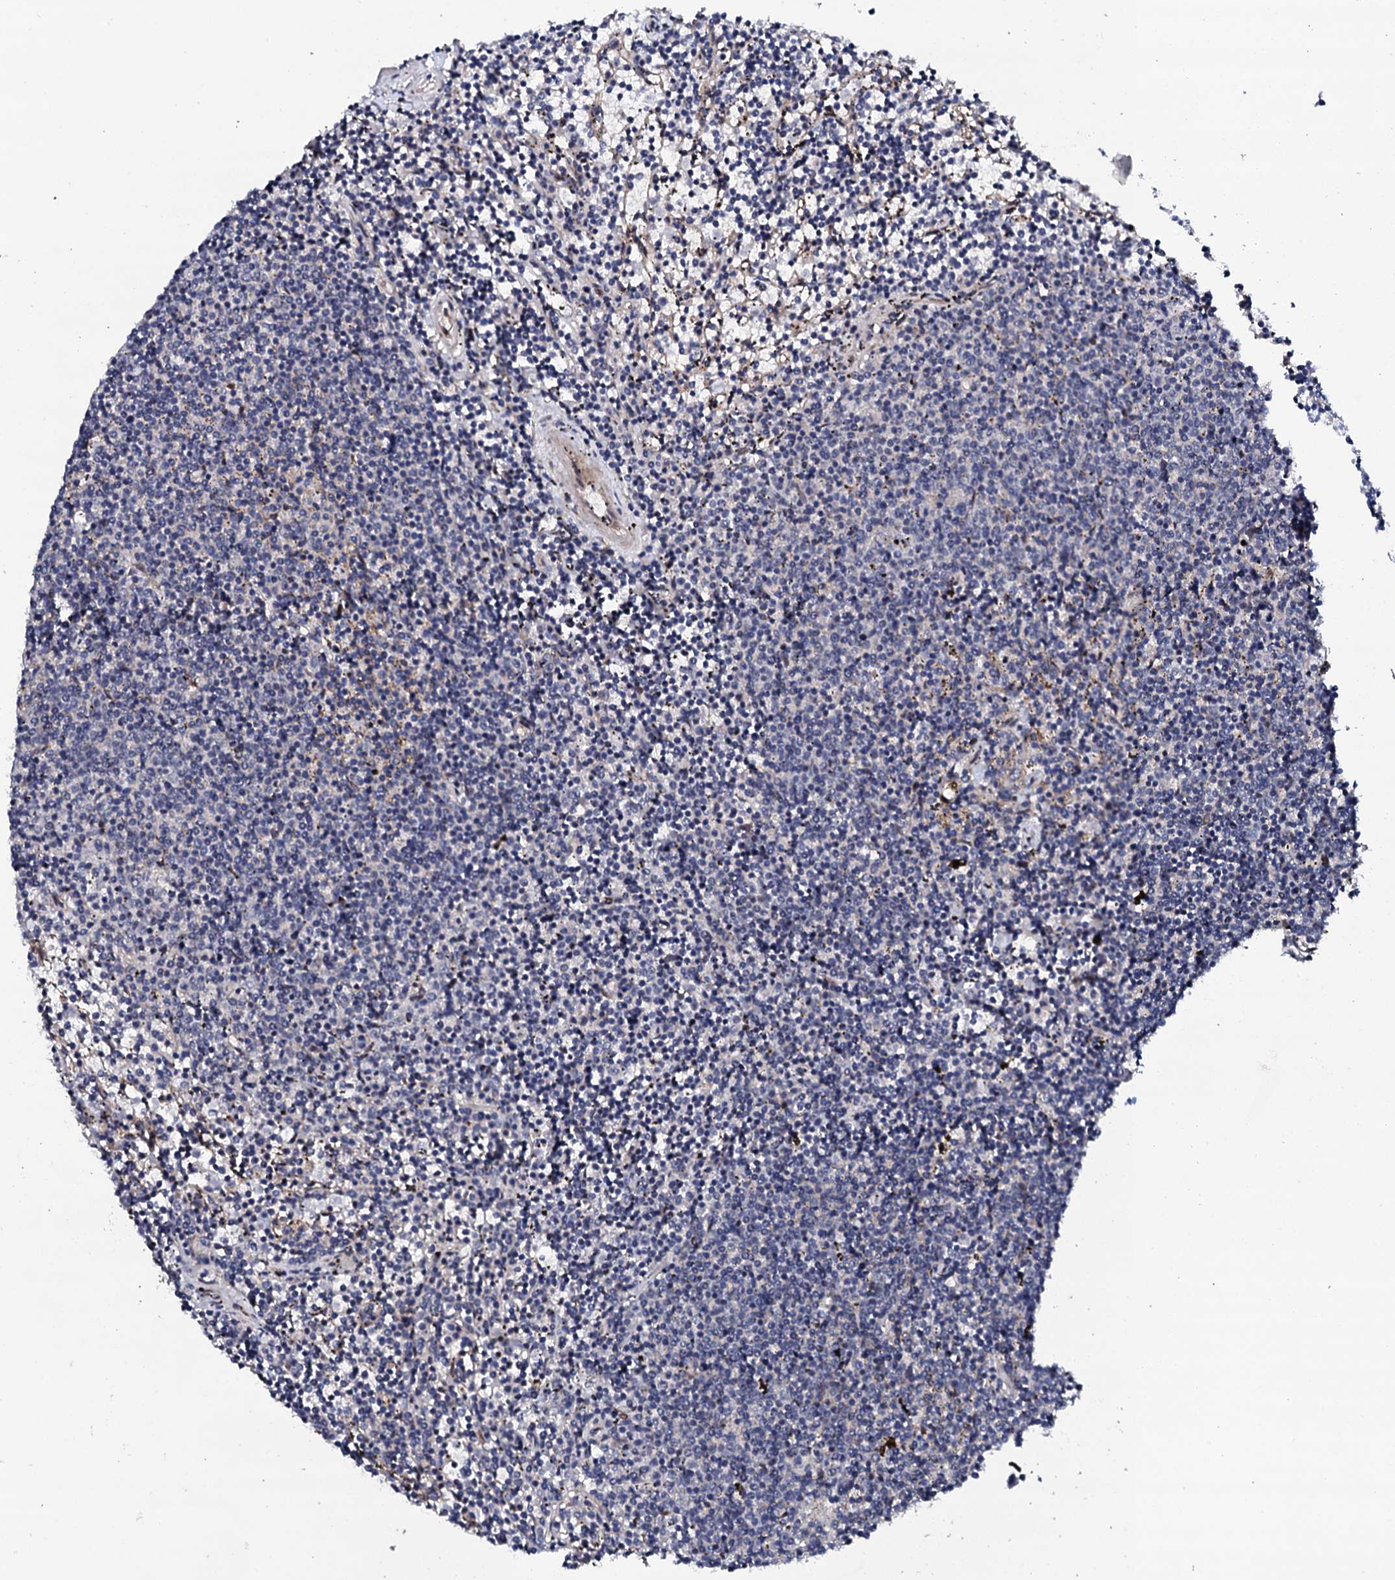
{"staining": {"intensity": "negative", "quantity": "none", "location": "none"}, "tissue": "lymphoma", "cell_type": "Tumor cells", "image_type": "cancer", "snomed": [{"axis": "morphology", "description": "Malignant lymphoma, non-Hodgkin's type, Low grade"}, {"axis": "topography", "description": "Spleen"}], "caption": "Tumor cells show no significant expression in lymphoma.", "gene": "CIAO2A", "patient": {"sex": "female", "age": 50}}